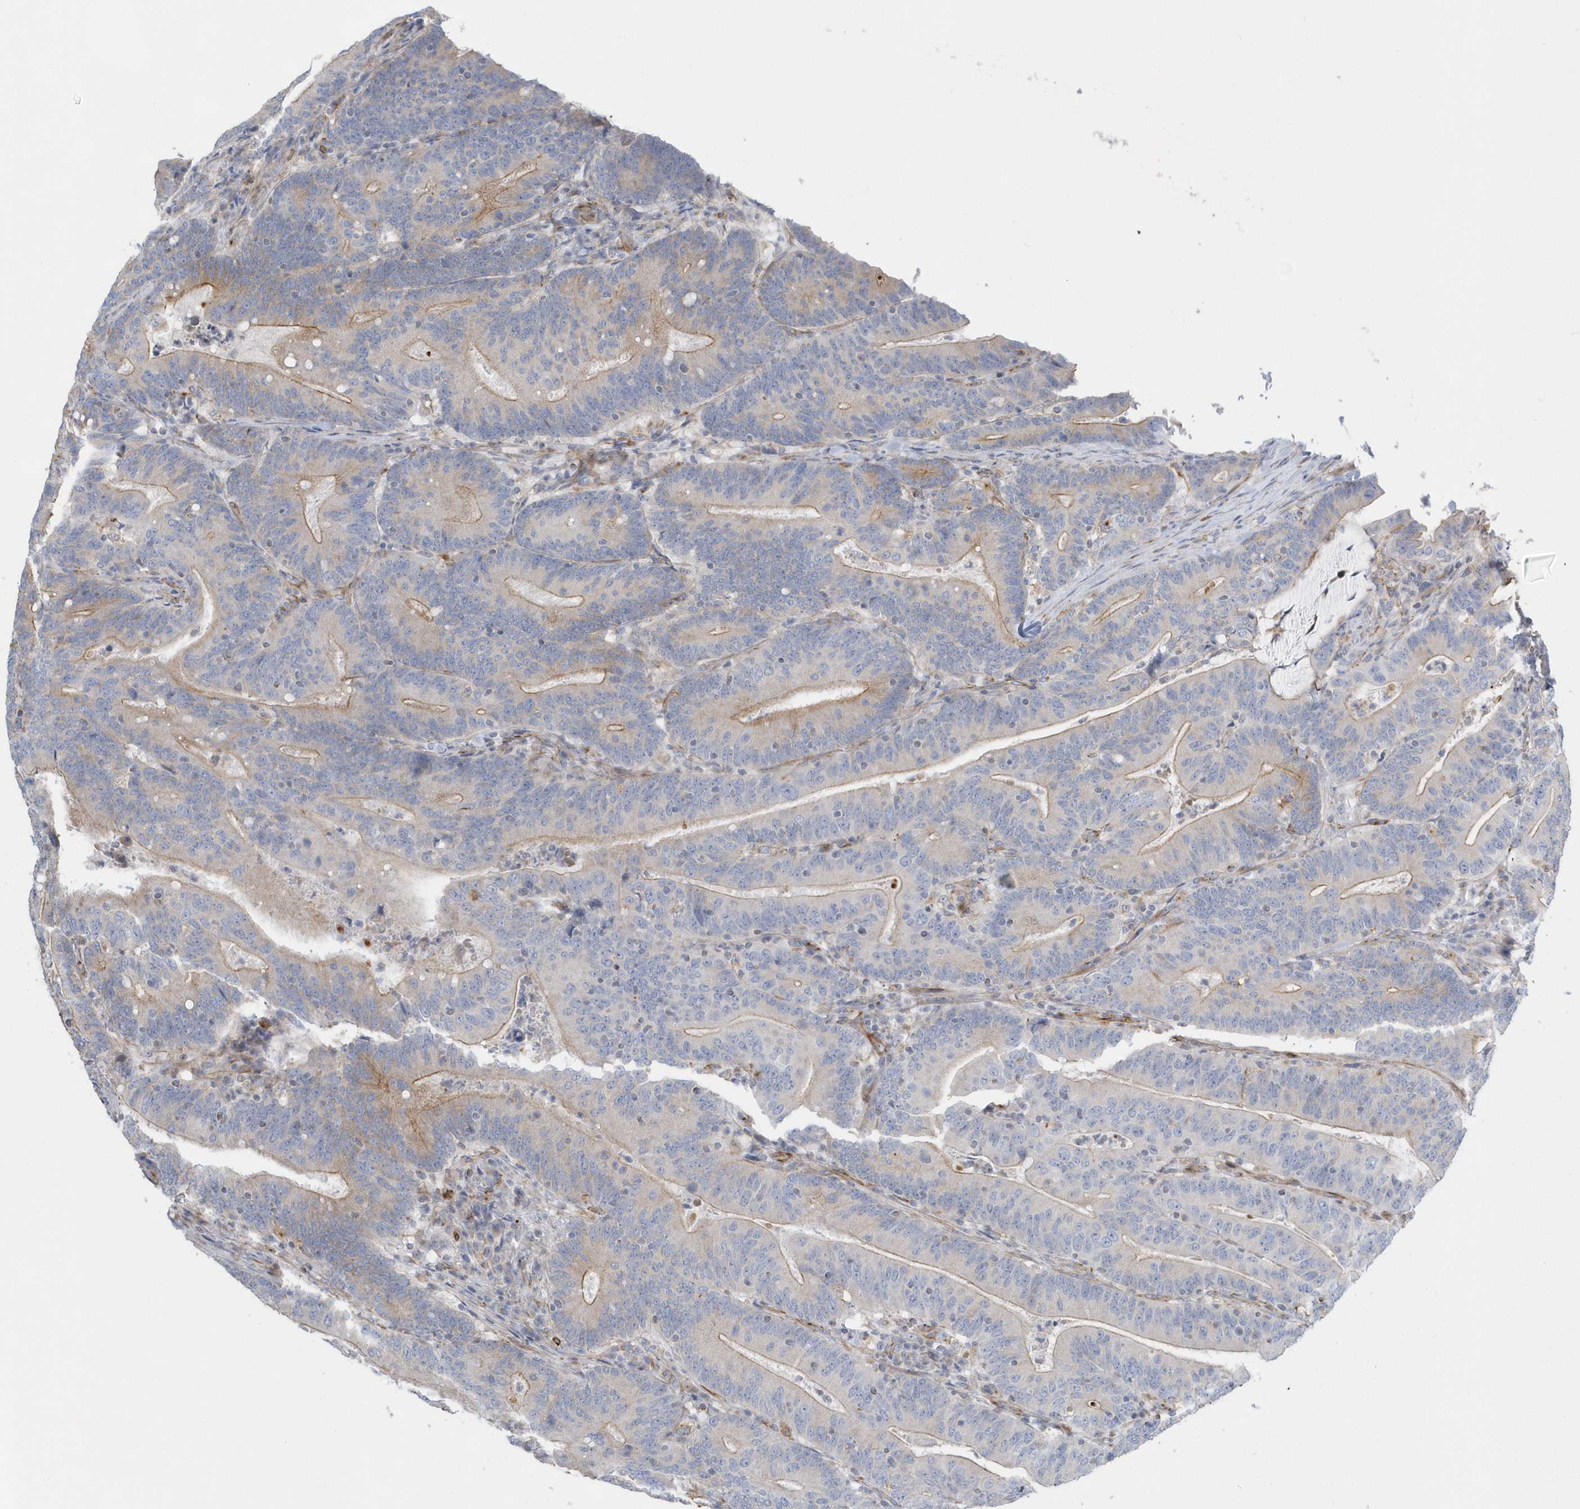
{"staining": {"intensity": "weak", "quantity": "25%-75%", "location": "cytoplasmic/membranous"}, "tissue": "colorectal cancer", "cell_type": "Tumor cells", "image_type": "cancer", "snomed": [{"axis": "morphology", "description": "Adenocarcinoma, NOS"}, {"axis": "topography", "description": "Colon"}], "caption": "A photomicrograph of colorectal cancer stained for a protein reveals weak cytoplasmic/membranous brown staining in tumor cells.", "gene": "RAB17", "patient": {"sex": "female", "age": 66}}